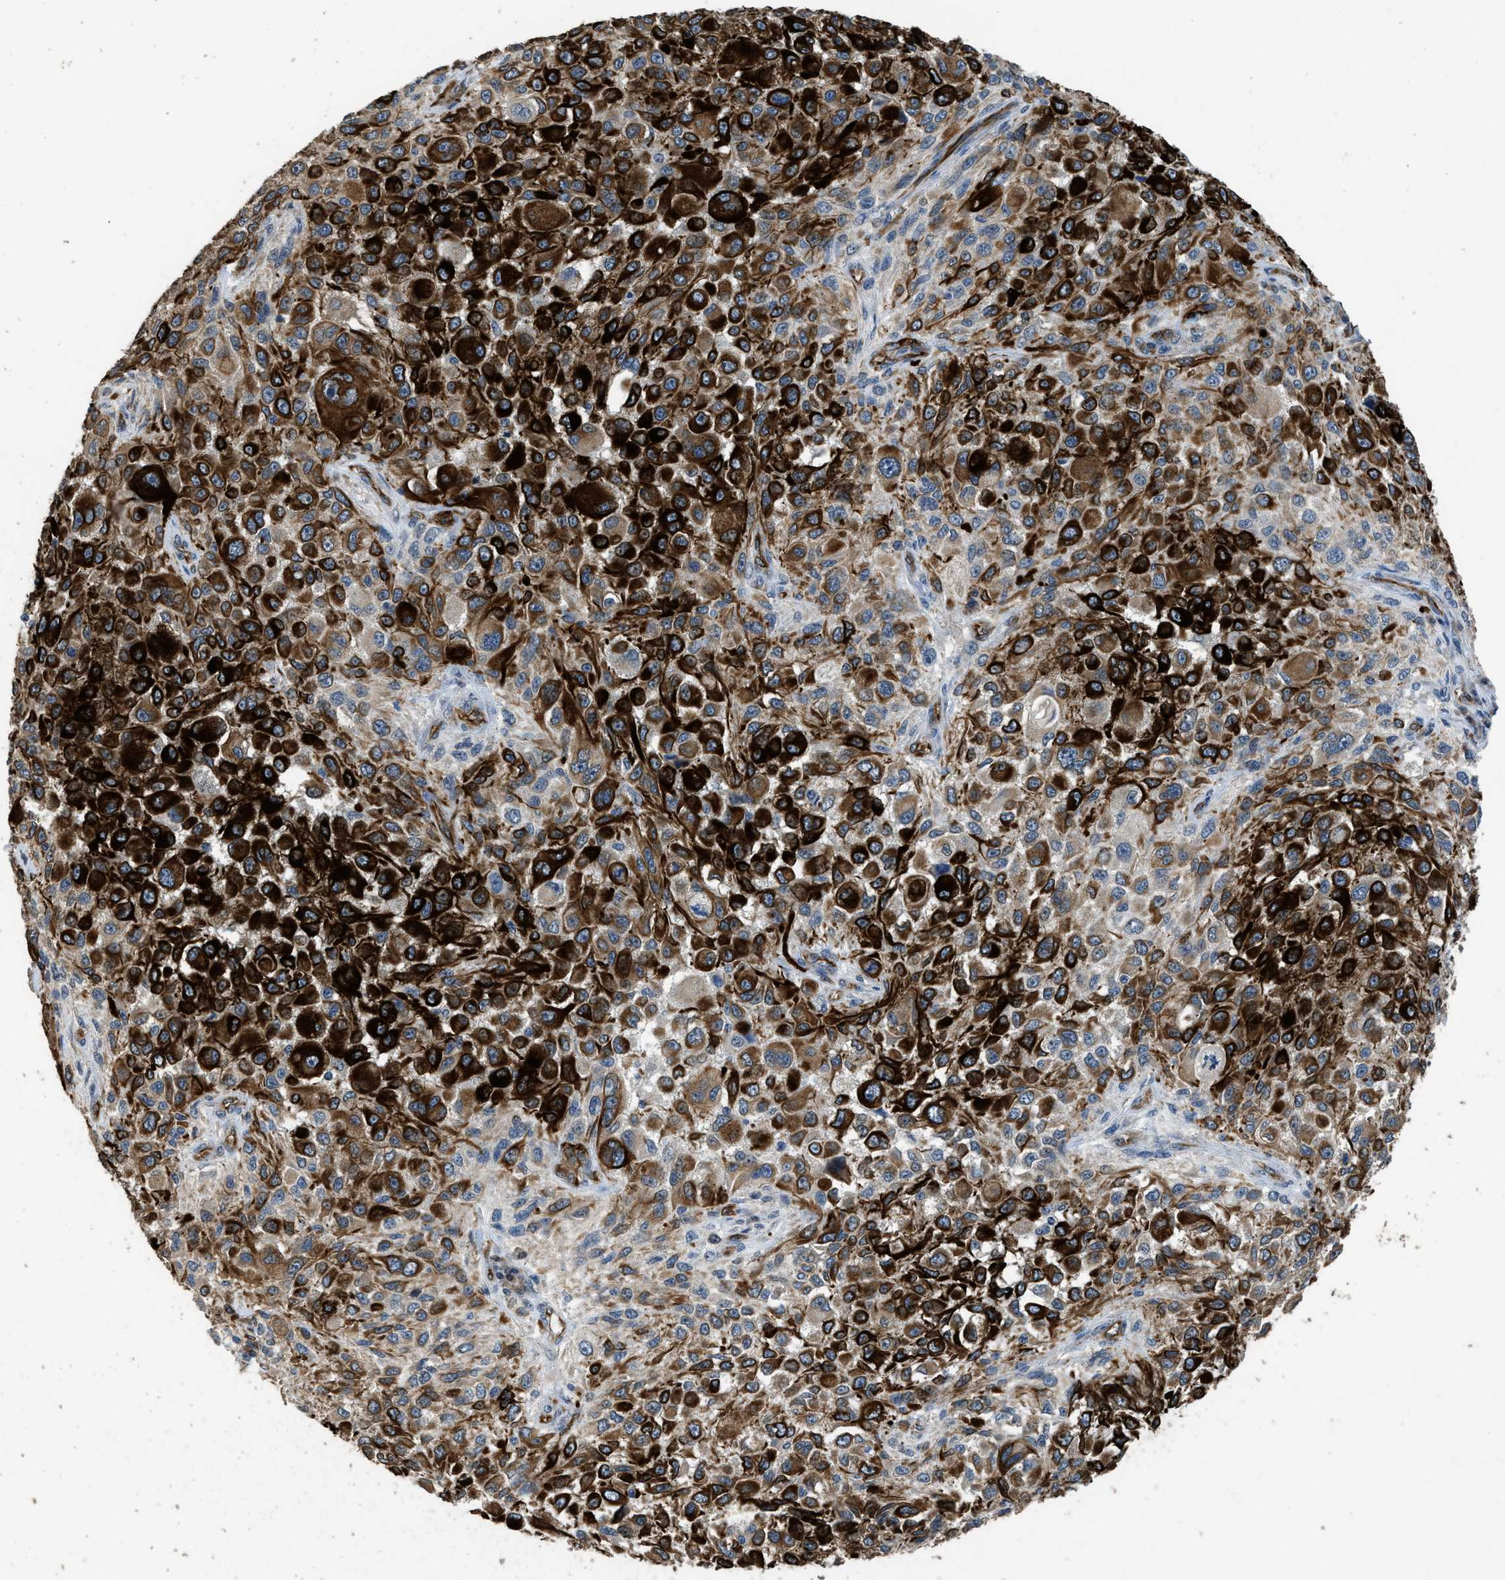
{"staining": {"intensity": "strong", "quantity": ">75%", "location": "cytoplasmic/membranous"}, "tissue": "melanoma", "cell_type": "Tumor cells", "image_type": "cancer", "snomed": [{"axis": "morphology", "description": "Necrosis, NOS"}, {"axis": "morphology", "description": "Malignant melanoma, NOS"}, {"axis": "topography", "description": "Skin"}], "caption": "A high-resolution micrograph shows immunohistochemistry (IHC) staining of melanoma, which shows strong cytoplasmic/membranous positivity in approximately >75% of tumor cells.", "gene": "SYNM", "patient": {"sex": "female", "age": 87}}